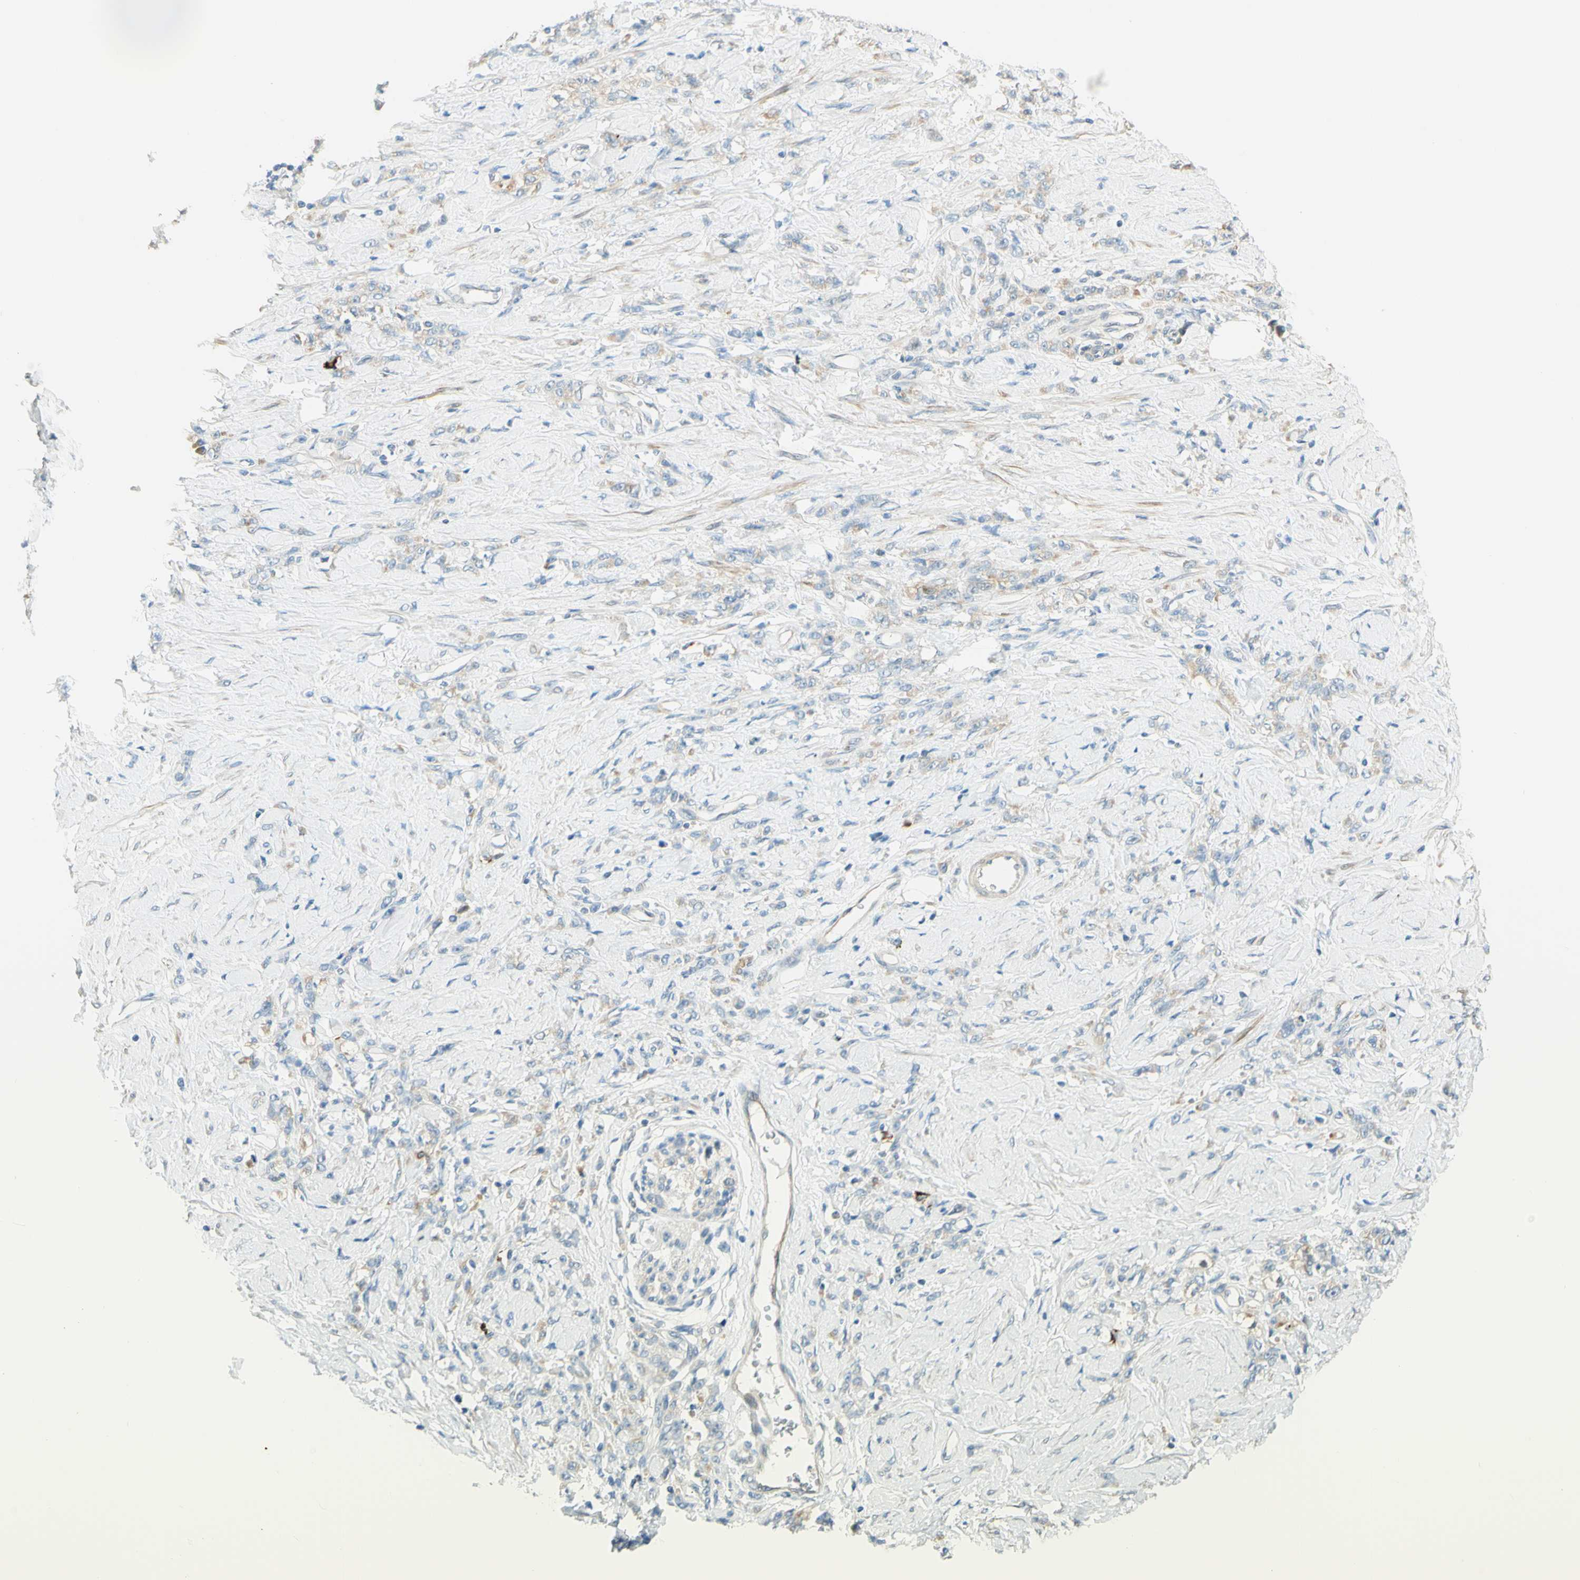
{"staining": {"intensity": "weak", "quantity": "<25%", "location": "cytoplasmic/membranous"}, "tissue": "stomach cancer", "cell_type": "Tumor cells", "image_type": "cancer", "snomed": [{"axis": "morphology", "description": "Adenocarcinoma, NOS"}, {"axis": "topography", "description": "Stomach"}], "caption": "Tumor cells are negative for brown protein staining in stomach cancer (adenocarcinoma).", "gene": "PROM1", "patient": {"sex": "male", "age": 82}}